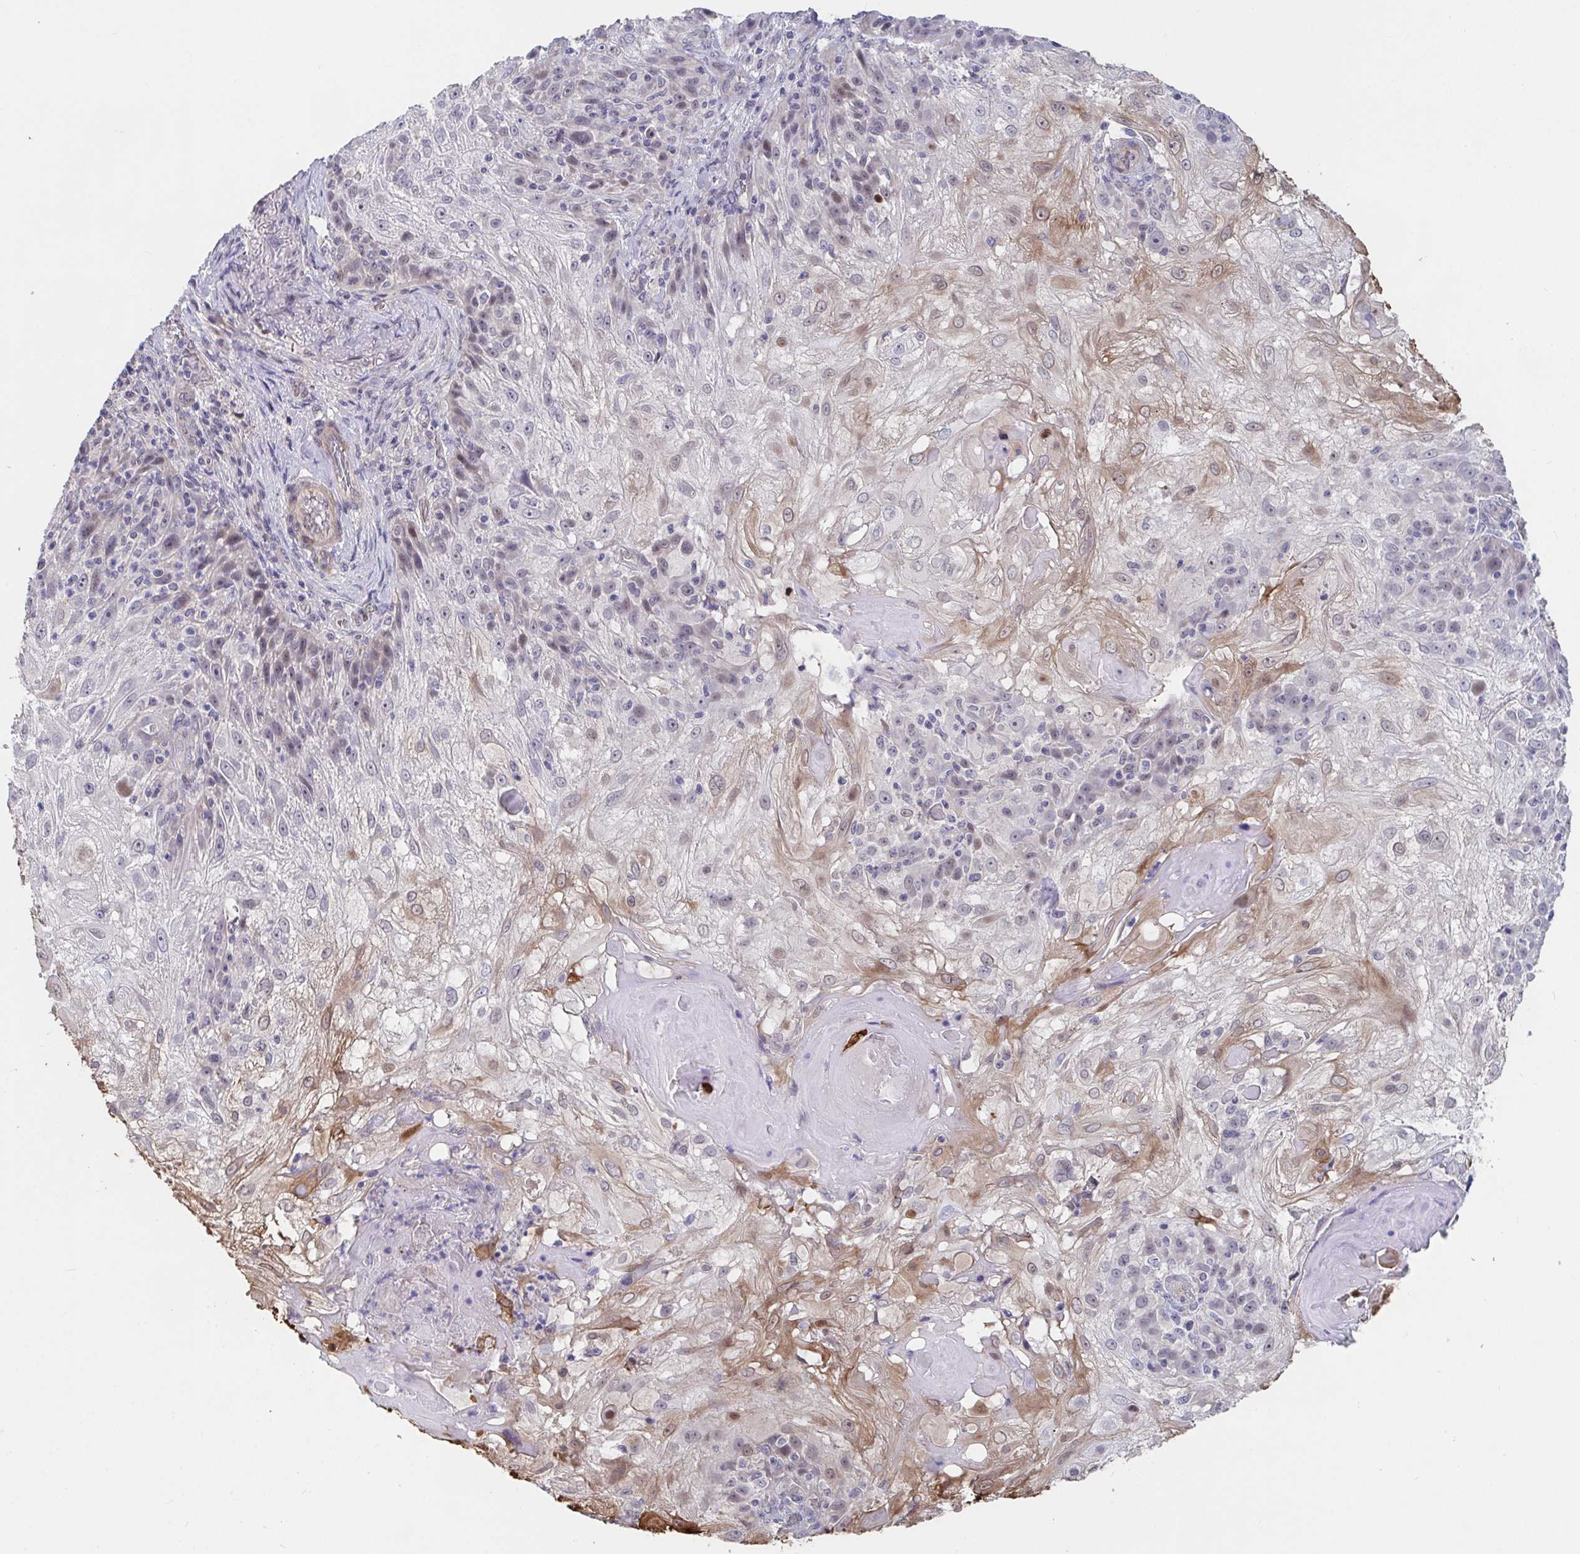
{"staining": {"intensity": "moderate", "quantity": "<25%", "location": "cytoplasmic/membranous,nuclear"}, "tissue": "skin cancer", "cell_type": "Tumor cells", "image_type": "cancer", "snomed": [{"axis": "morphology", "description": "Normal tissue, NOS"}, {"axis": "morphology", "description": "Squamous cell carcinoma, NOS"}, {"axis": "topography", "description": "Skin"}], "caption": "Approximately <25% of tumor cells in human skin cancer (squamous cell carcinoma) display moderate cytoplasmic/membranous and nuclear protein expression as visualized by brown immunohistochemical staining.", "gene": "FAM156B", "patient": {"sex": "female", "age": 83}}